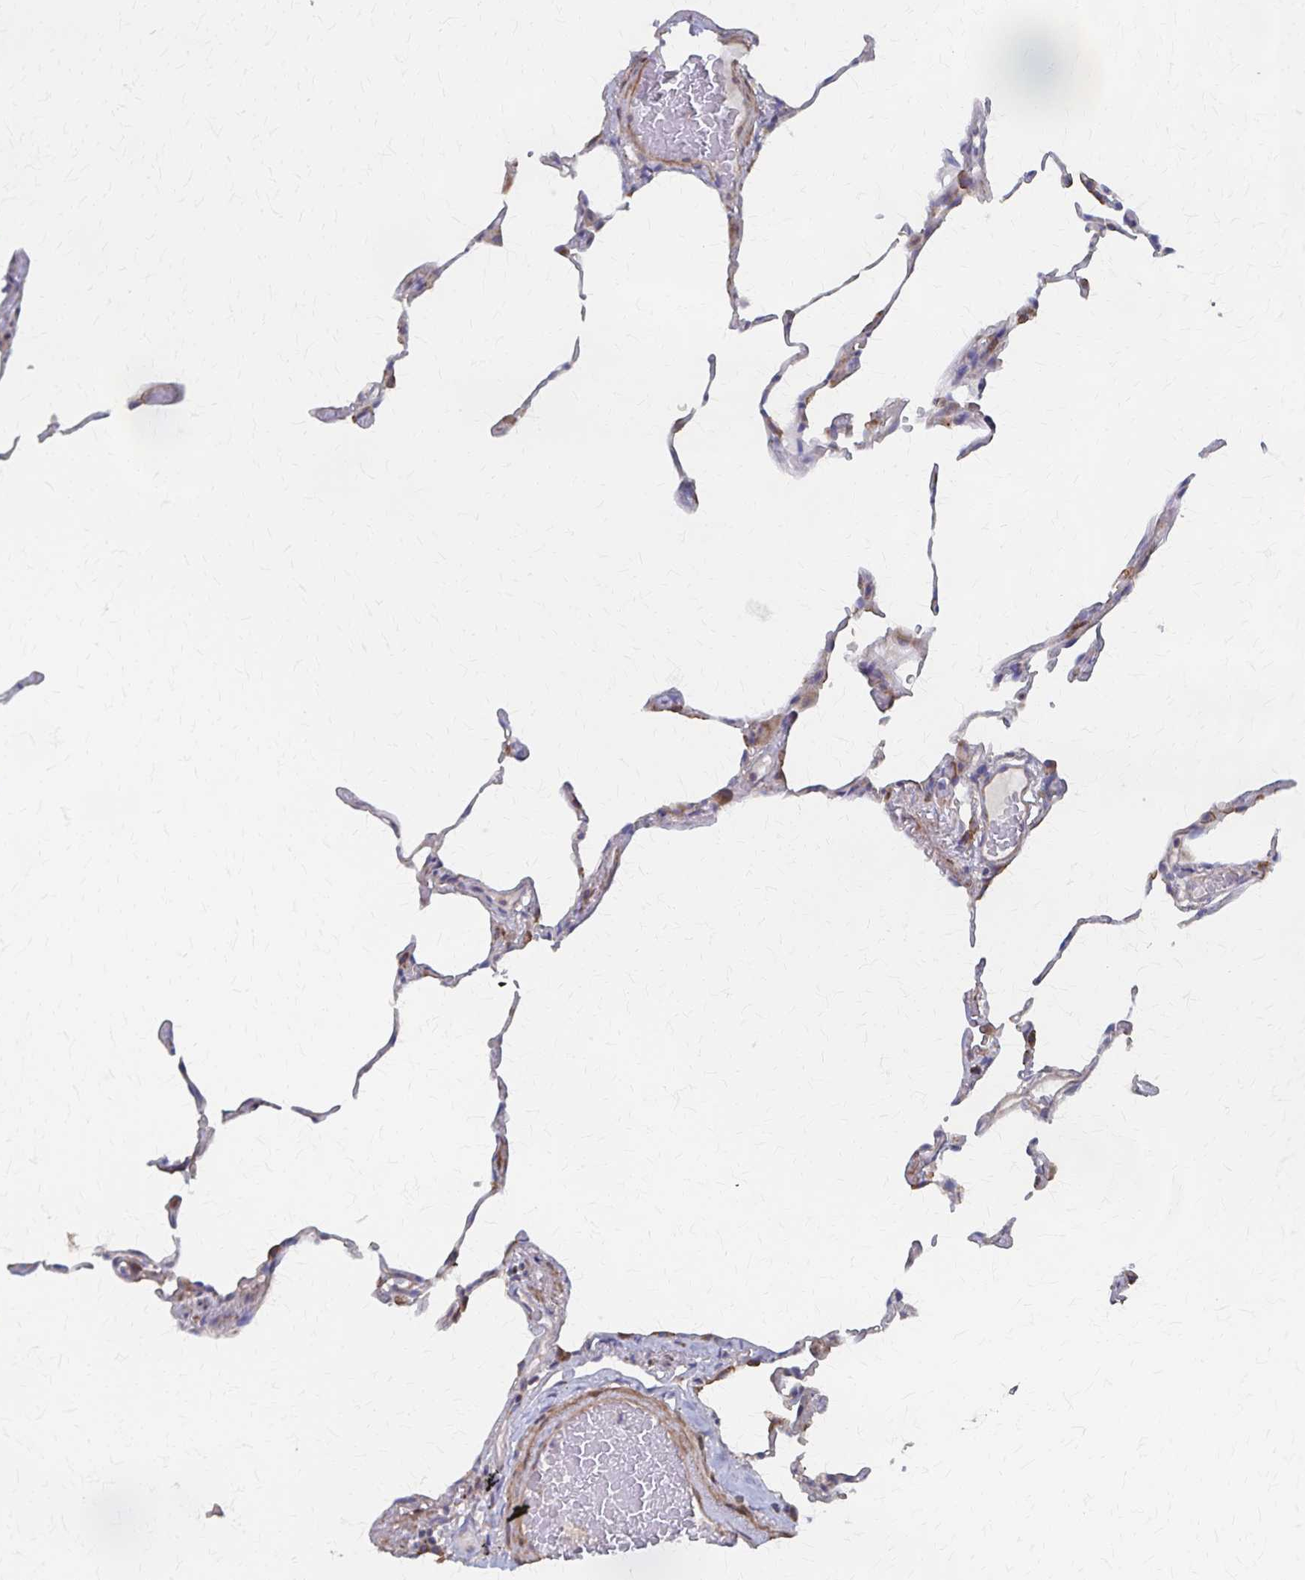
{"staining": {"intensity": "moderate", "quantity": "25%-75%", "location": "cytoplasmic/membranous"}, "tissue": "lung", "cell_type": "Alveolar cells", "image_type": "normal", "snomed": [{"axis": "morphology", "description": "Normal tissue, NOS"}, {"axis": "topography", "description": "Lung"}], "caption": "A brown stain shows moderate cytoplasmic/membranous staining of a protein in alveolar cells of unremarkable human lung. Immunohistochemistry stains the protein in brown and the nuclei are stained blue.", "gene": "PGAP2", "patient": {"sex": "female", "age": 57}}